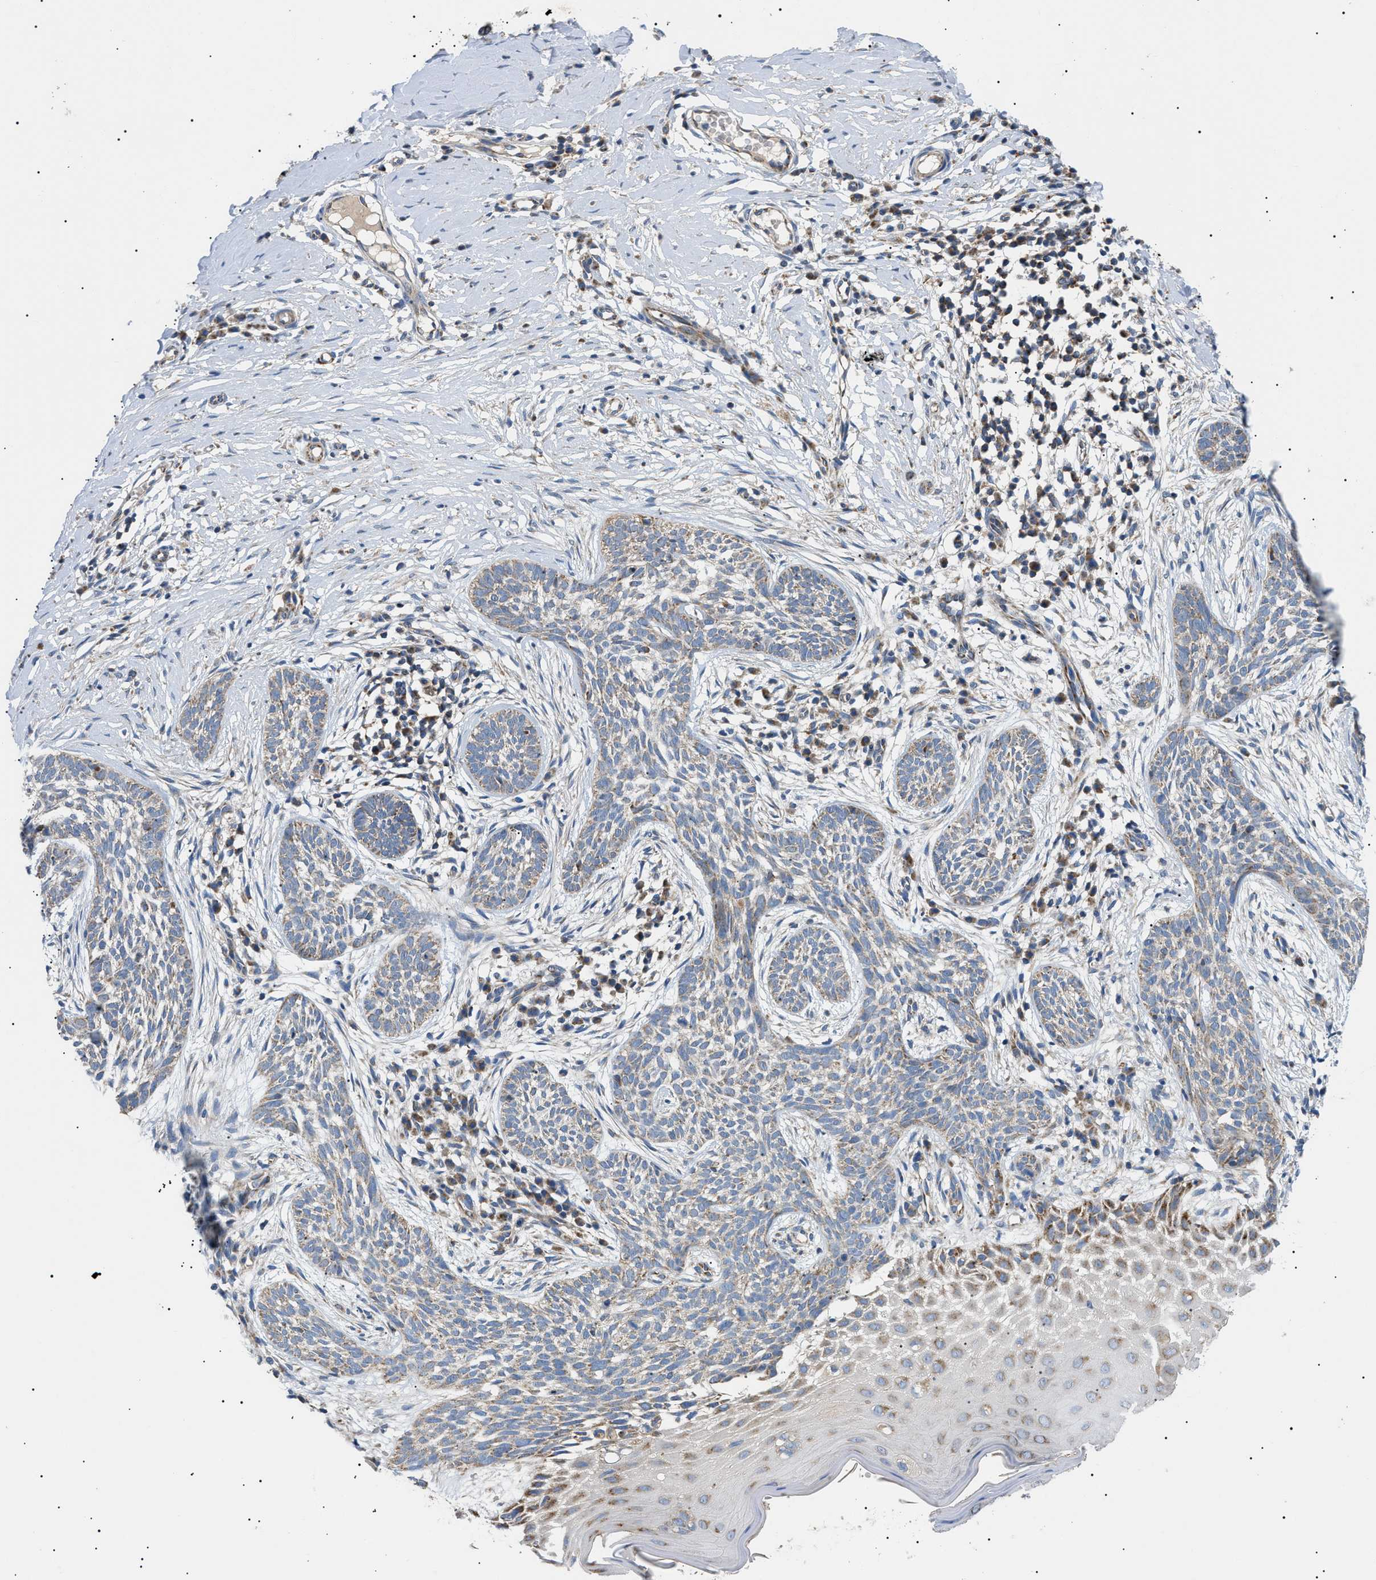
{"staining": {"intensity": "weak", "quantity": "25%-75%", "location": "cytoplasmic/membranous"}, "tissue": "skin cancer", "cell_type": "Tumor cells", "image_type": "cancer", "snomed": [{"axis": "morphology", "description": "Basal cell carcinoma"}, {"axis": "topography", "description": "Skin"}], "caption": "Approximately 25%-75% of tumor cells in human skin cancer show weak cytoplasmic/membranous protein positivity as visualized by brown immunohistochemical staining.", "gene": "TOMM6", "patient": {"sex": "female", "age": 59}}